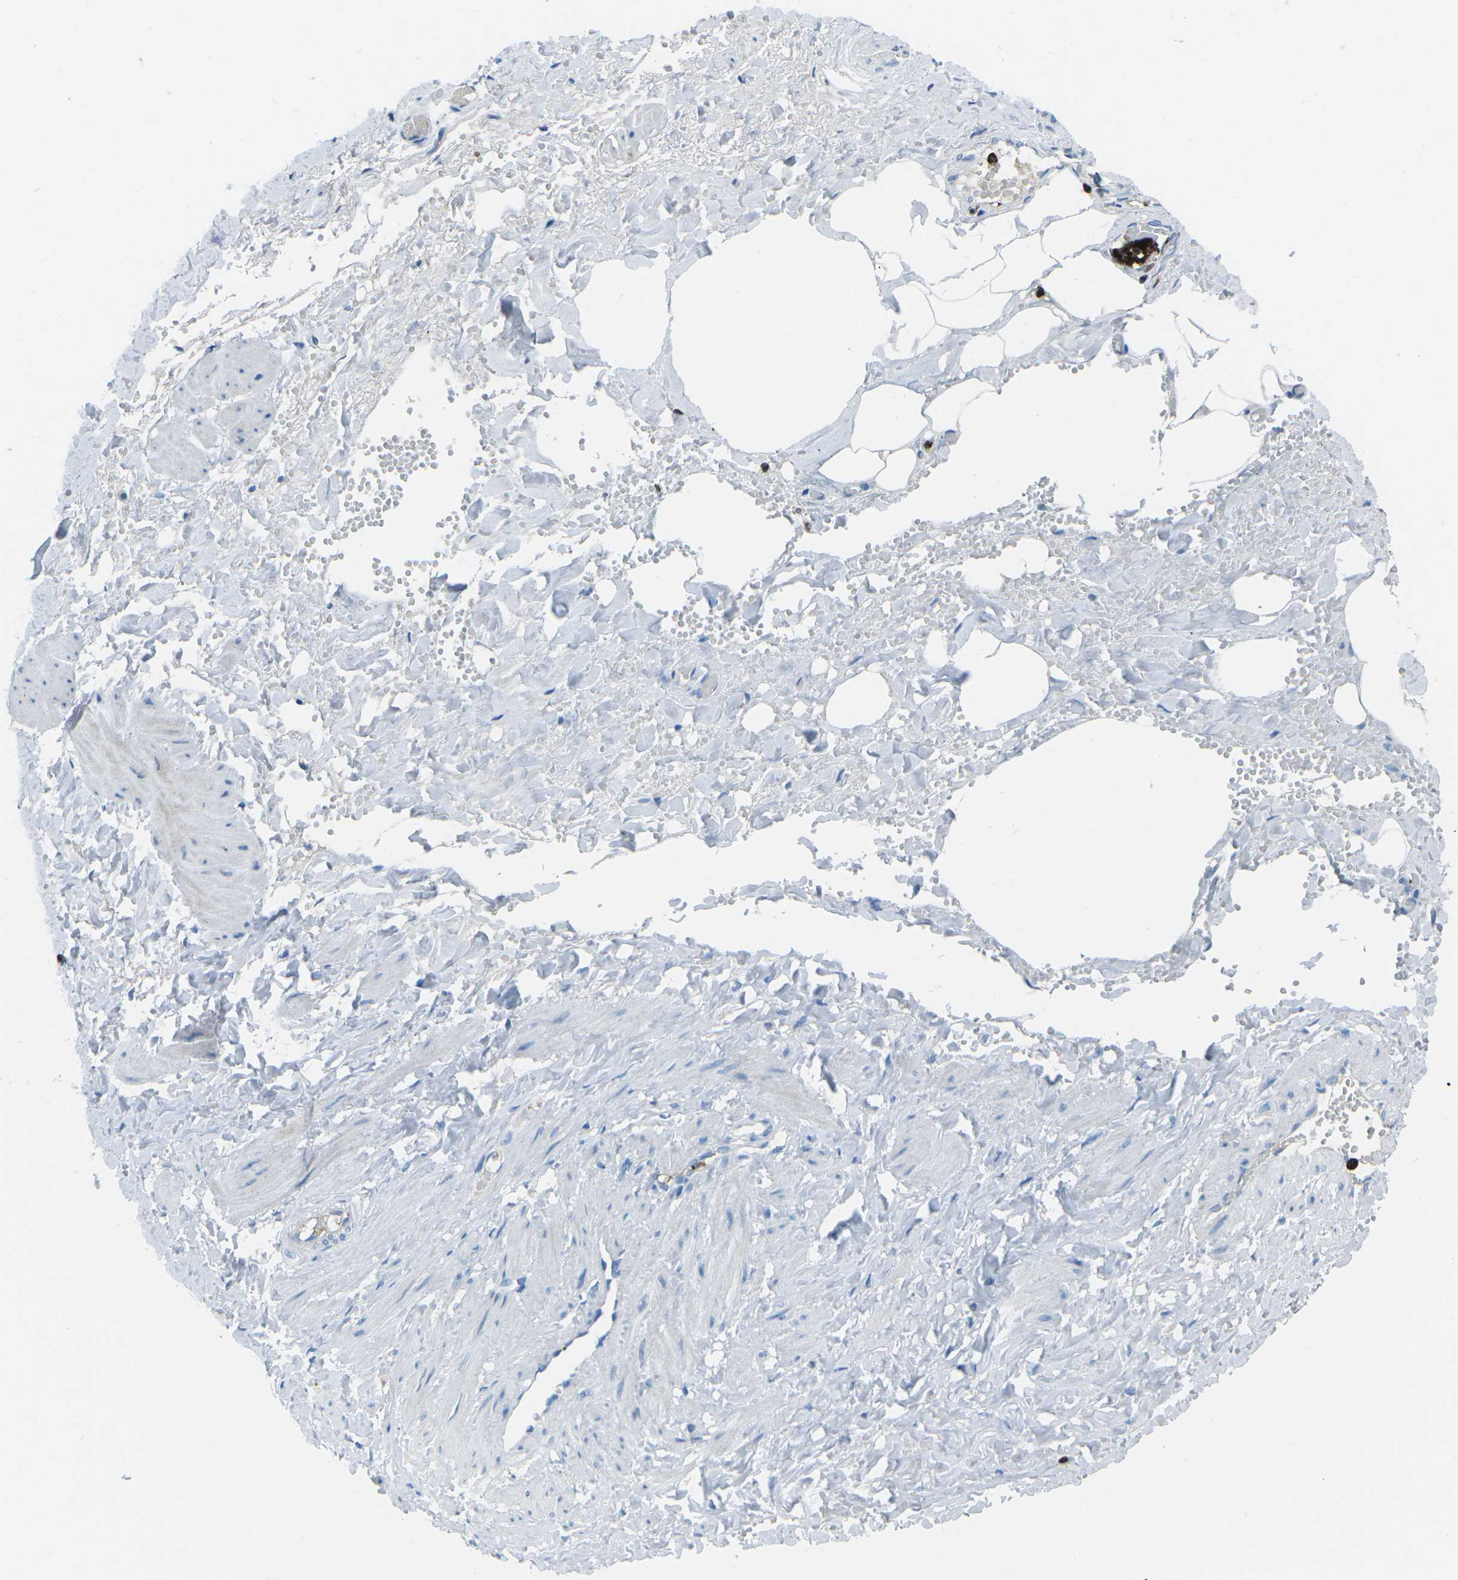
{"staining": {"intensity": "negative", "quantity": "none", "location": "none"}, "tissue": "adipose tissue", "cell_type": "Adipocytes", "image_type": "normal", "snomed": [{"axis": "morphology", "description": "Normal tissue, NOS"}, {"axis": "topography", "description": "Soft tissue"}, {"axis": "topography", "description": "Vascular tissue"}], "caption": "The IHC micrograph has no significant positivity in adipocytes of adipose tissue.", "gene": "FCN1", "patient": {"sex": "female", "age": 35}}